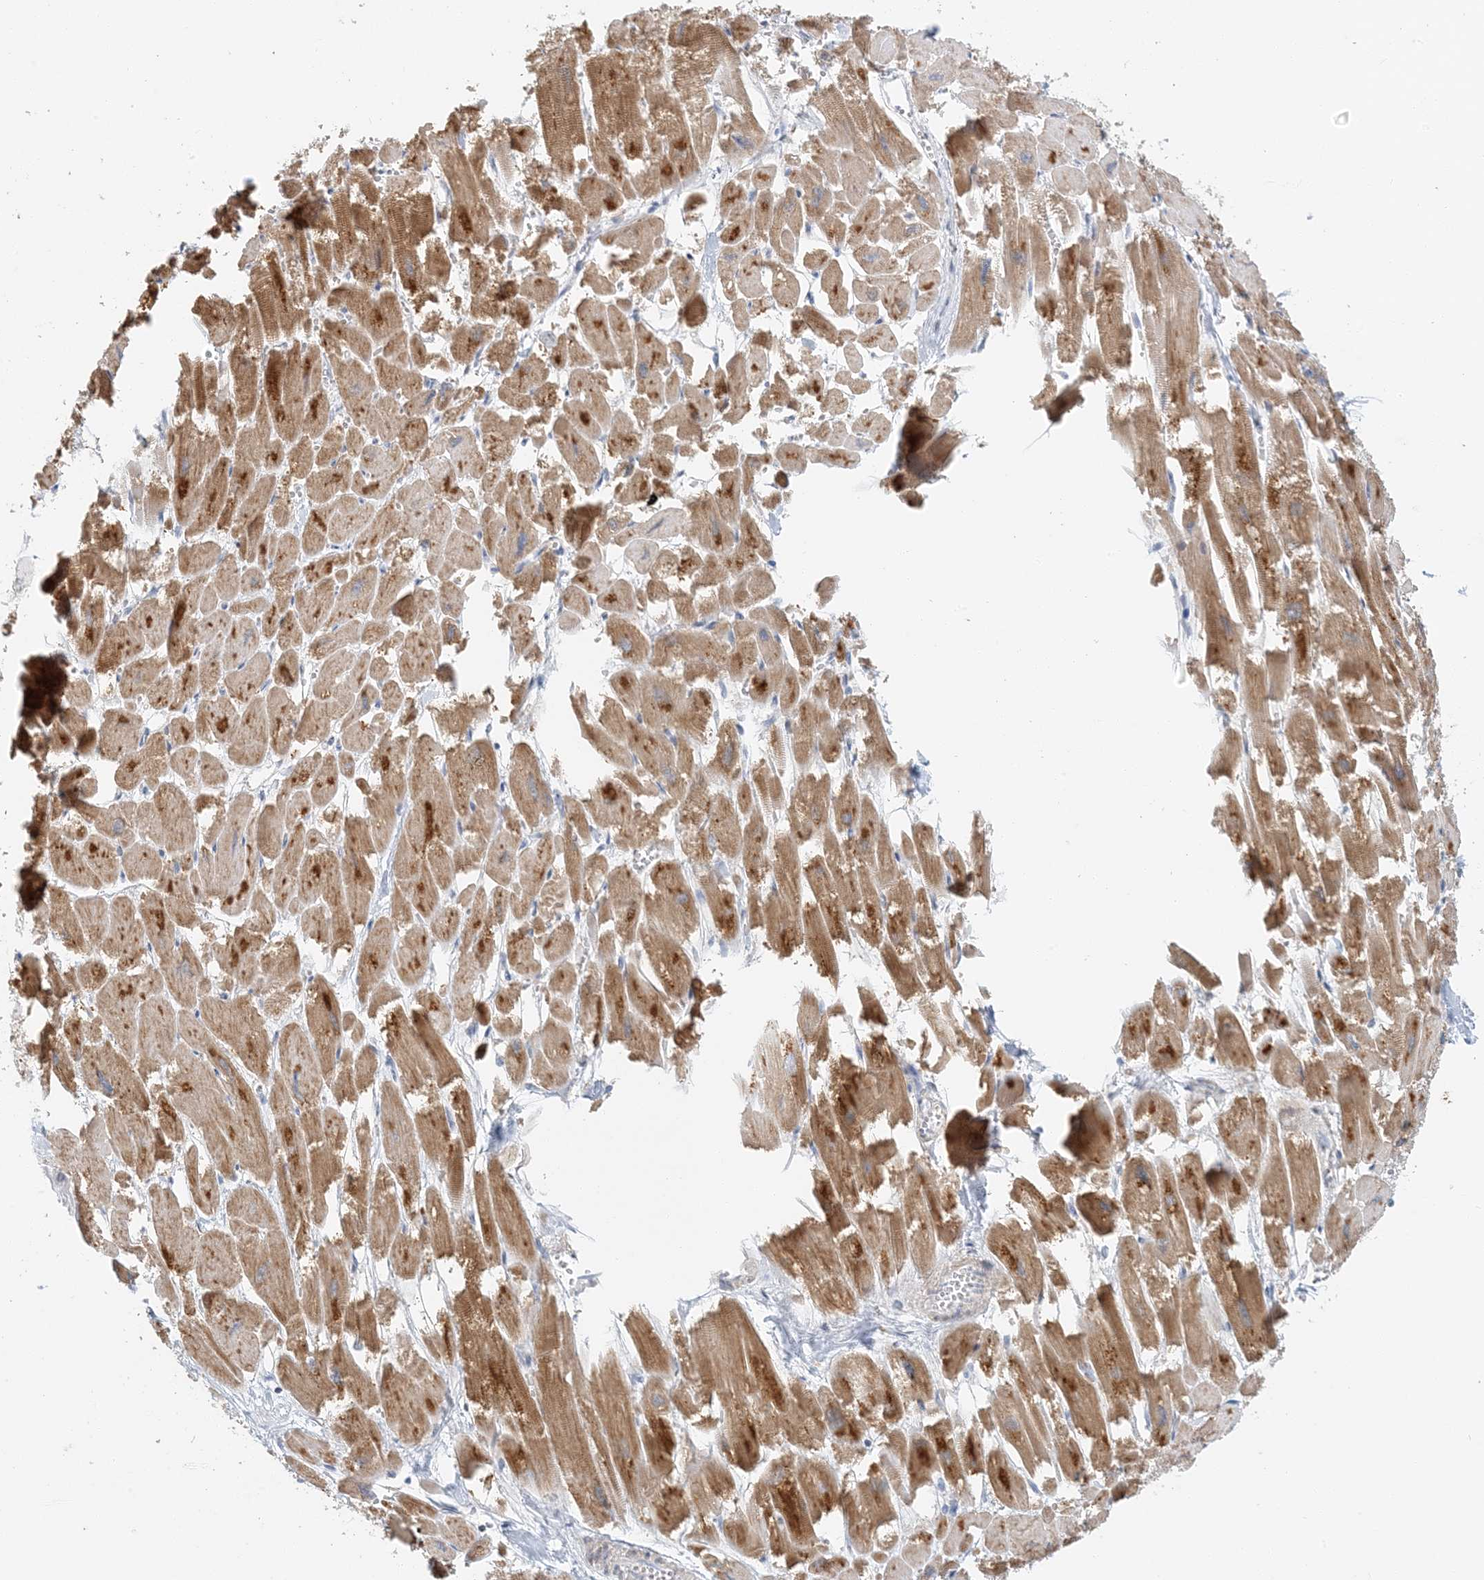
{"staining": {"intensity": "moderate", "quantity": ">75%", "location": "cytoplasmic/membranous"}, "tissue": "heart muscle", "cell_type": "Cardiomyocytes", "image_type": "normal", "snomed": [{"axis": "morphology", "description": "Normal tissue, NOS"}, {"axis": "topography", "description": "Heart"}], "caption": "Immunohistochemical staining of normal heart muscle shows >75% levels of moderate cytoplasmic/membranous protein staining in about >75% of cardiomyocytes.", "gene": "BDH1", "patient": {"sex": "male", "age": 54}}